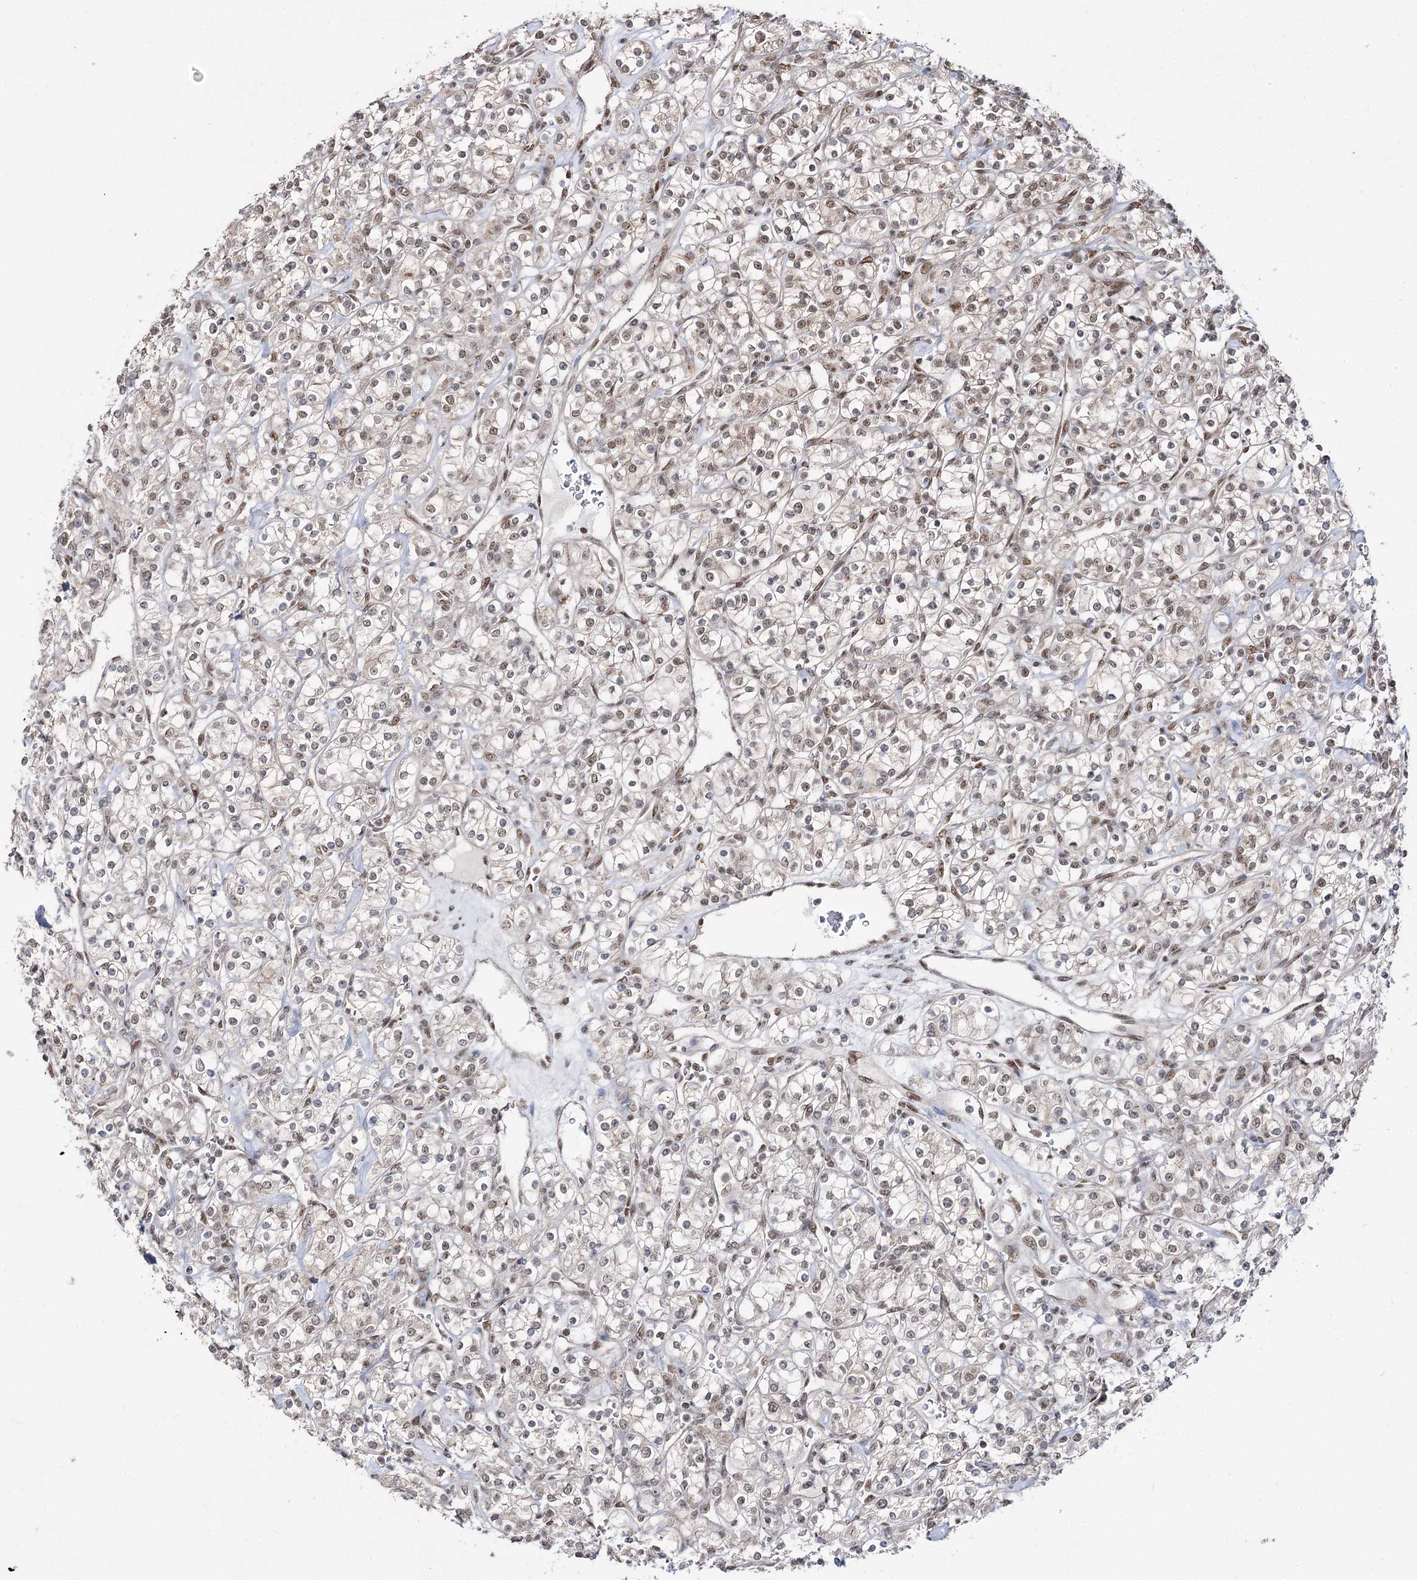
{"staining": {"intensity": "weak", "quantity": ">75%", "location": "nuclear"}, "tissue": "renal cancer", "cell_type": "Tumor cells", "image_type": "cancer", "snomed": [{"axis": "morphology", "description": "Adenocarcinoma, NOS"}, {"axis": "topography", "description": "Kidney"}], "caption": "High-magnification brightfield microscopy of renal adenocarcinoma stained with DAB (brown) and counterstained with hematoxylin (blue). tumor cells exhibit weak nuclear positivity is appreciated in about>75% of cells.", "gene": "VGLL4", "patient": {"sex": "male", "age": 77}}